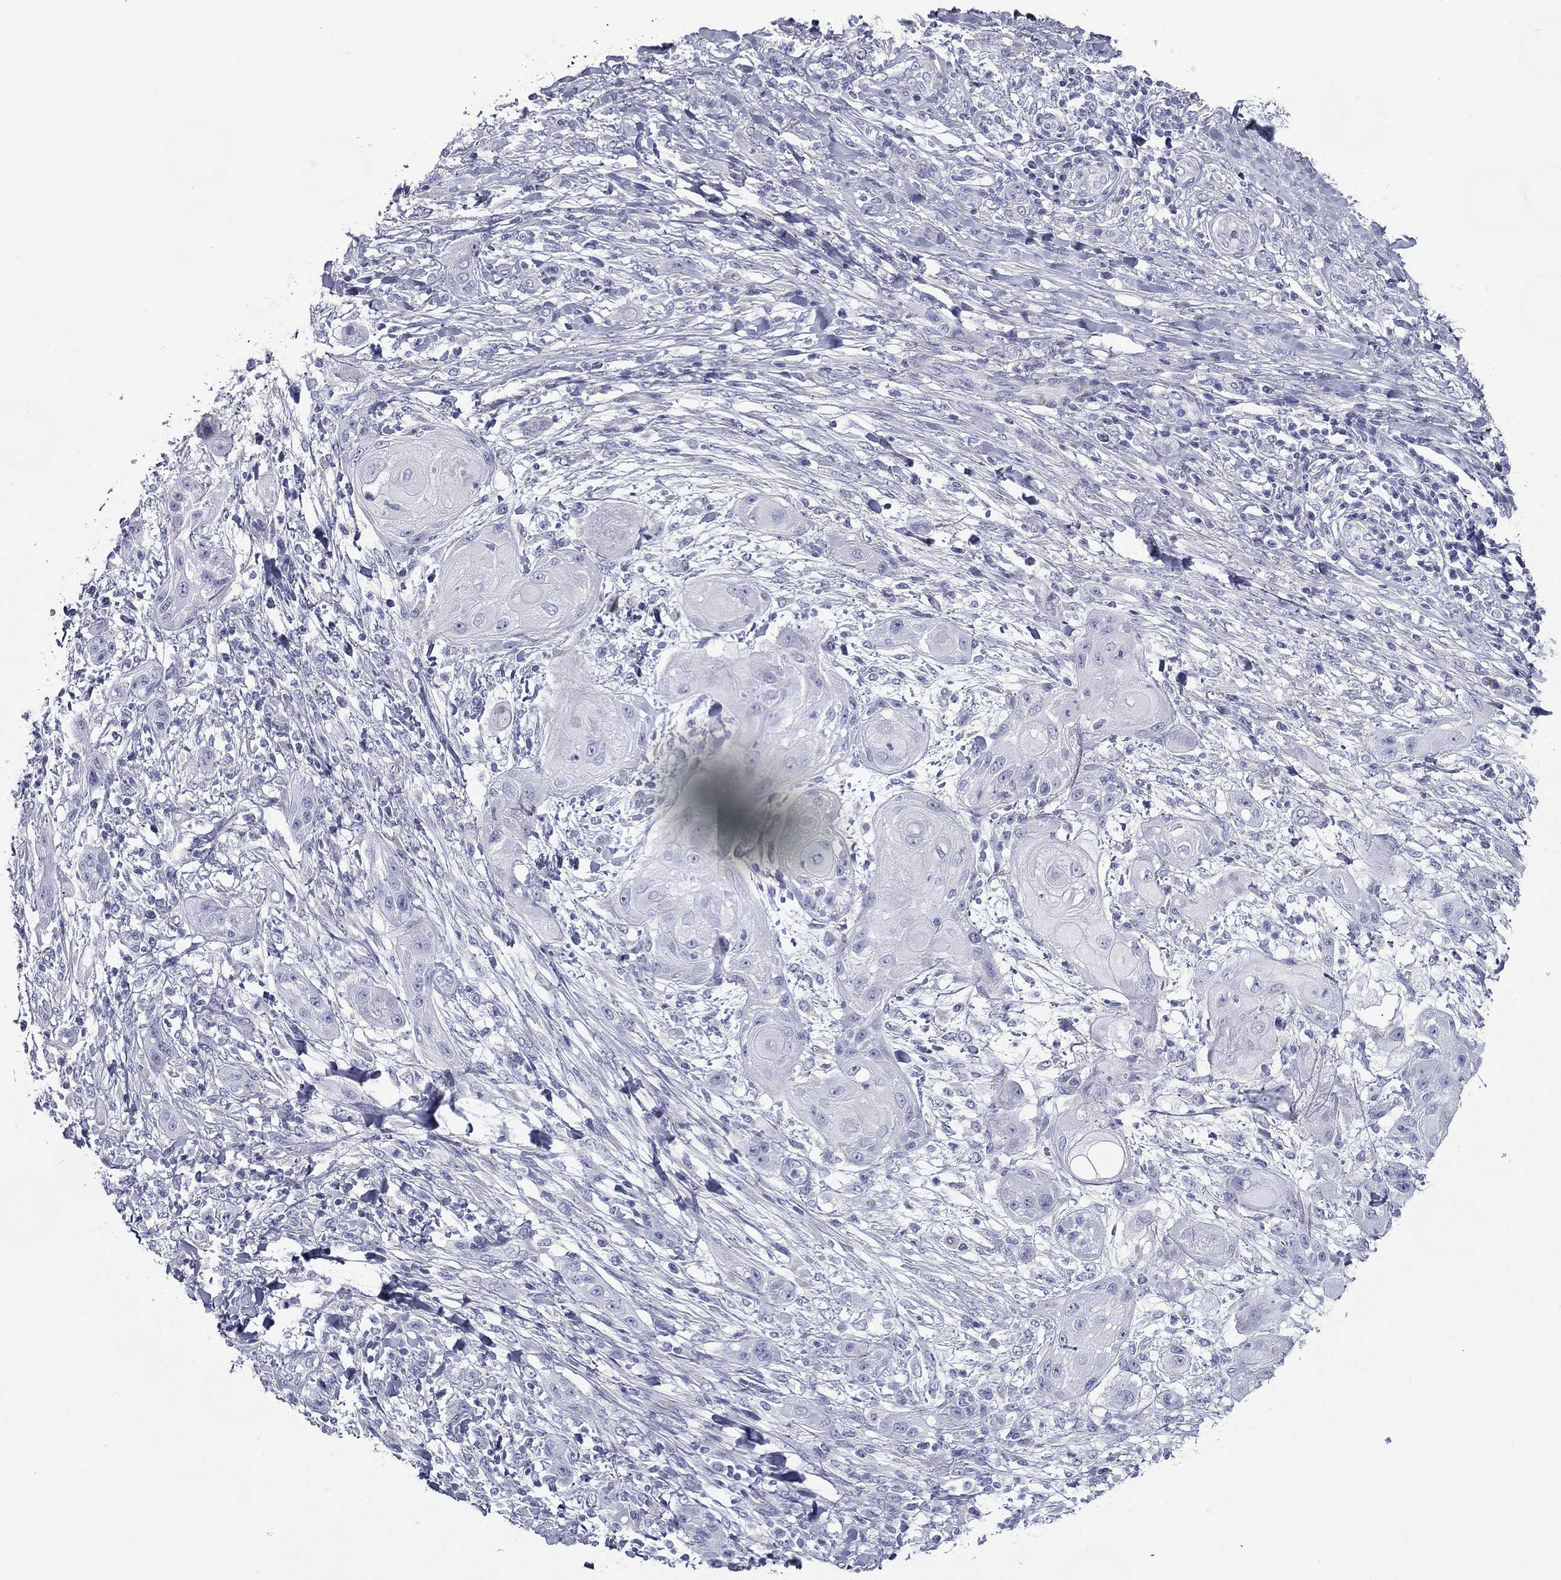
{"staining": {"intensity": "negative", "quantity": "none", "location": "none"}, "tissue": "skin cancer", "cell_type": "Tumor cells", "image_type": "cancer", "snomed": [{"axis": "morphology", "description": "Squamous cell carcinoma, NOS"}, {"axis": "topography", "description": "Skin"}], "caption": "A histopathology image of skin cancer stained for a protein reveals no brown staining in tumor cells. Brightfield microscopy of immunohistochemistry stained with DAB (brown) and hematoxylin (blue), captured at high magnification.", "gene": "ZP2", "patient": {"sex": "male", "age": 62}}